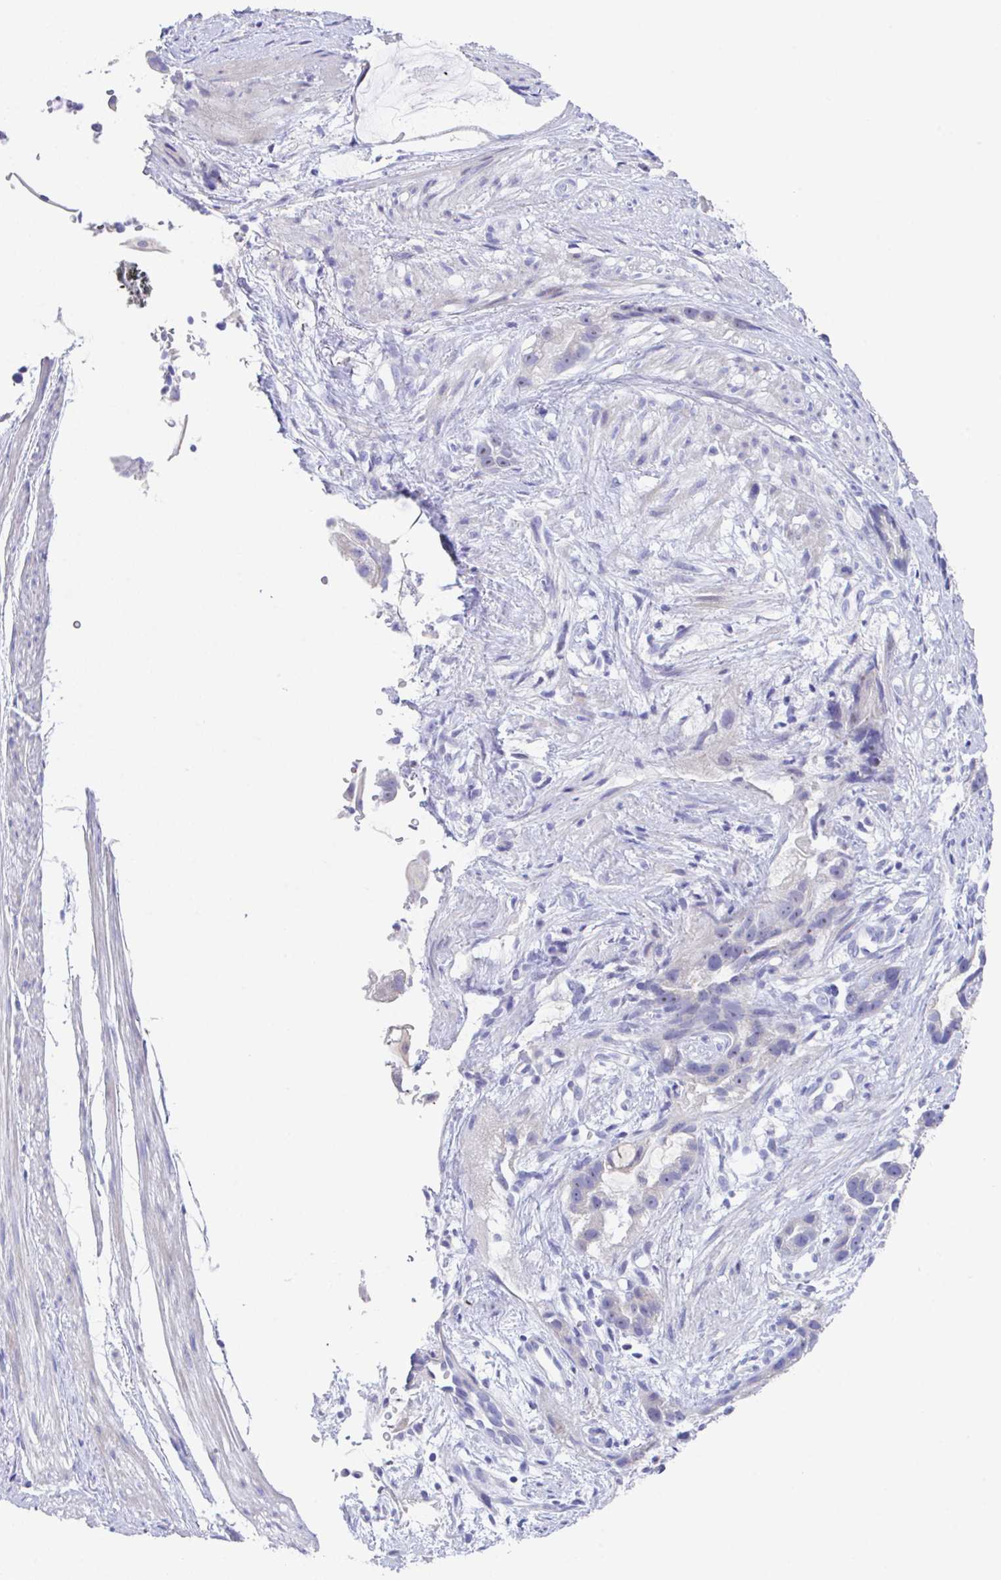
{"staining": {"intensity": "negative", "quantity": "none", "location": "none"}, "tissue": "stomach cancer", "cell_type": "Tumor cells", "image_type": "cancer", "snomed": [{"axis": "morphology", "description": "Adenocarcinoma, NOS"}, {"axis": "topography", "description": "Stomach"}], "caption": "This micrograph is of stomach adenocarcinoma stained with IHC to label a protein in brown with the nuclei are counter-stained blue. There is no staining in tumor cells.", "gene": "SLC16A6", "patient": {"sex": "male", "age": 55}}